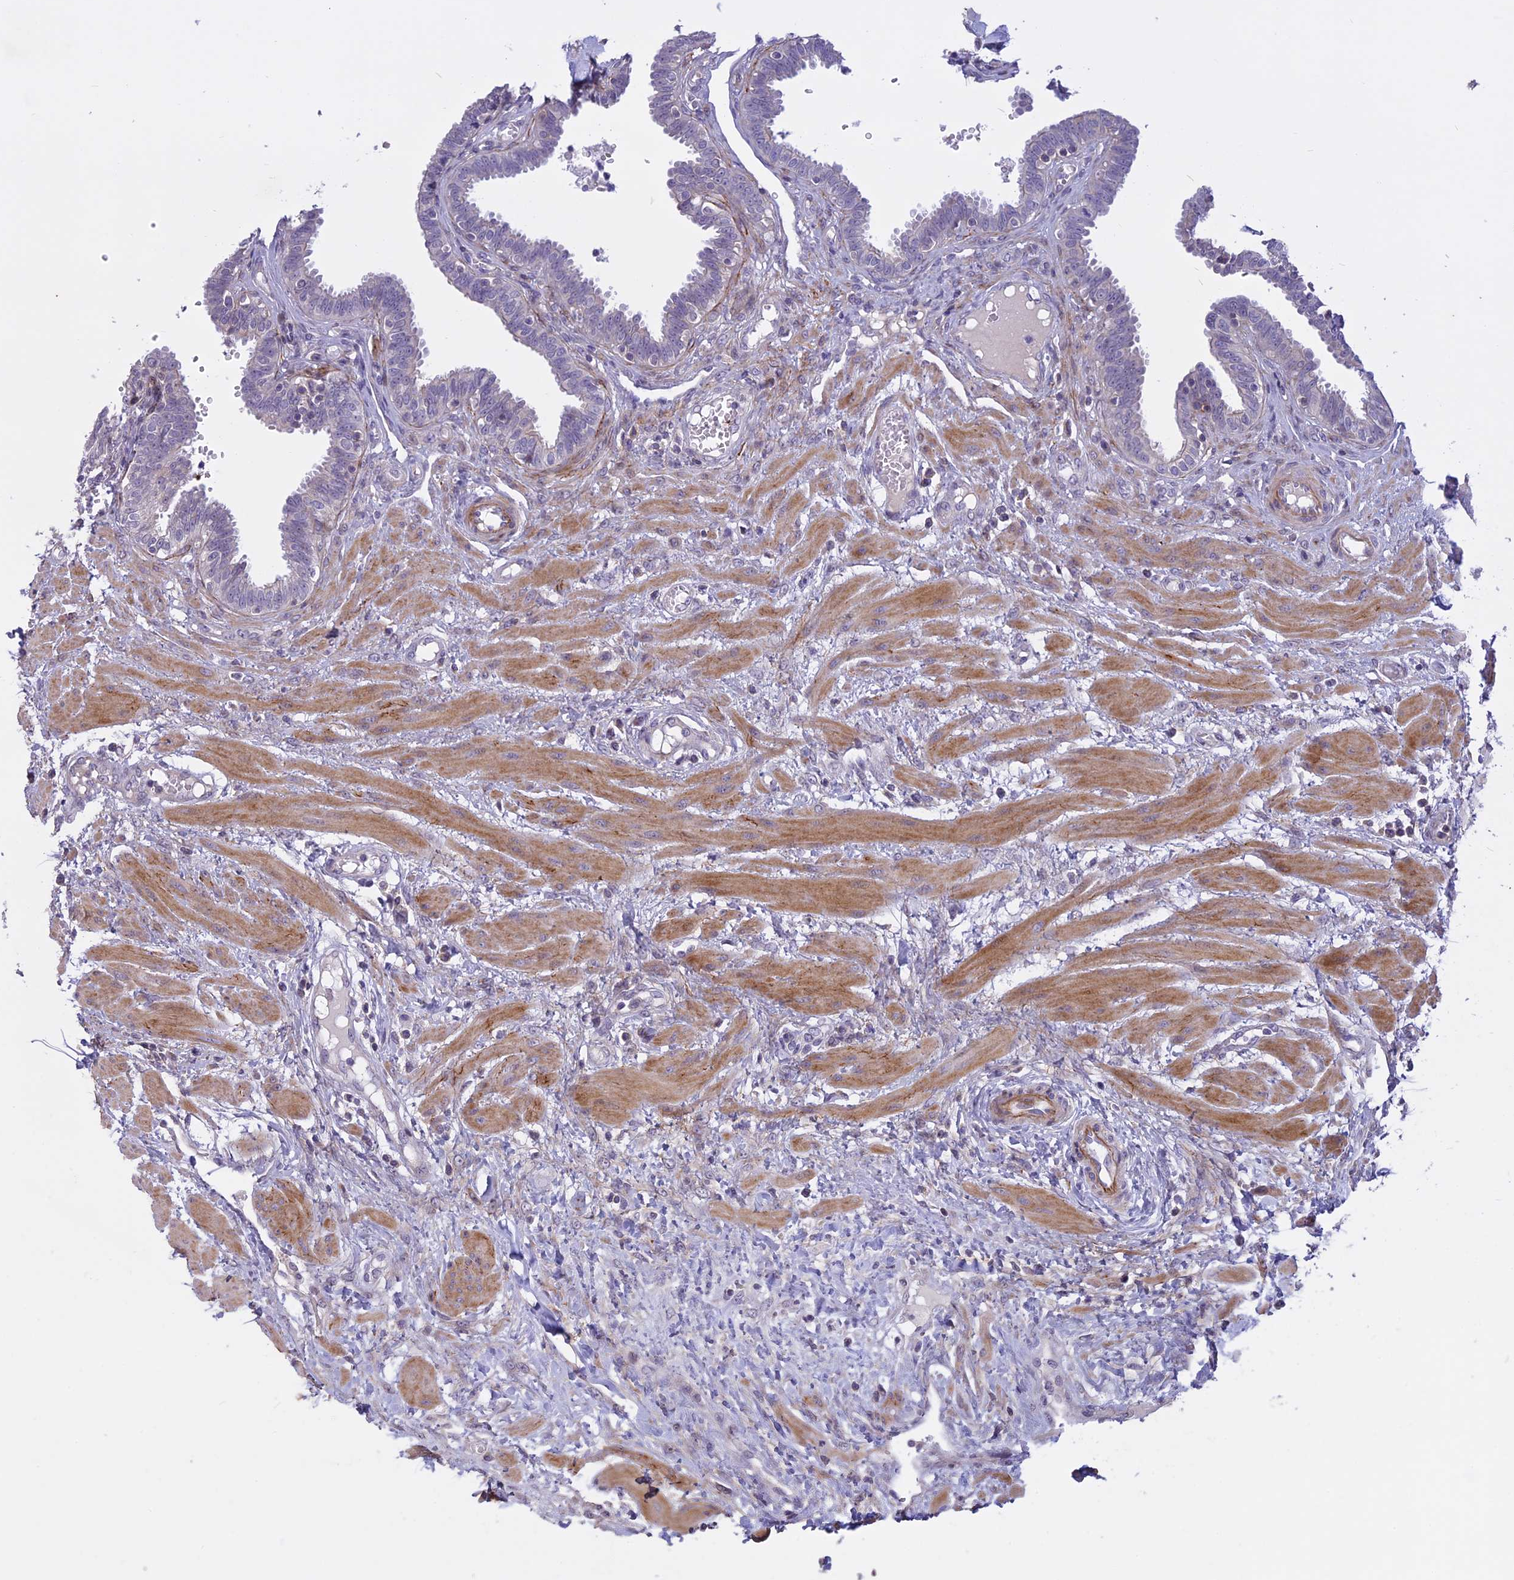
{"staining": {"intensity": "weak", "quantity": "<25%", "location": "cytoplasmic/membranous"}, "tissue": "fallopian tube", "cell_type": "Glandular cells", "image_type": "normal", "snomed": [{"axis": "morphology", "description": "Normal tissue, NOS"}, {"axis": "topography", "description": "Fallopian tube"}], "caption": "This is an IHC photomicrograph of benign human fallopian tube. There is no staining in glandular cells.", "gene": "SPHKAP", "patient": {"sex": "female", "age": 32}}